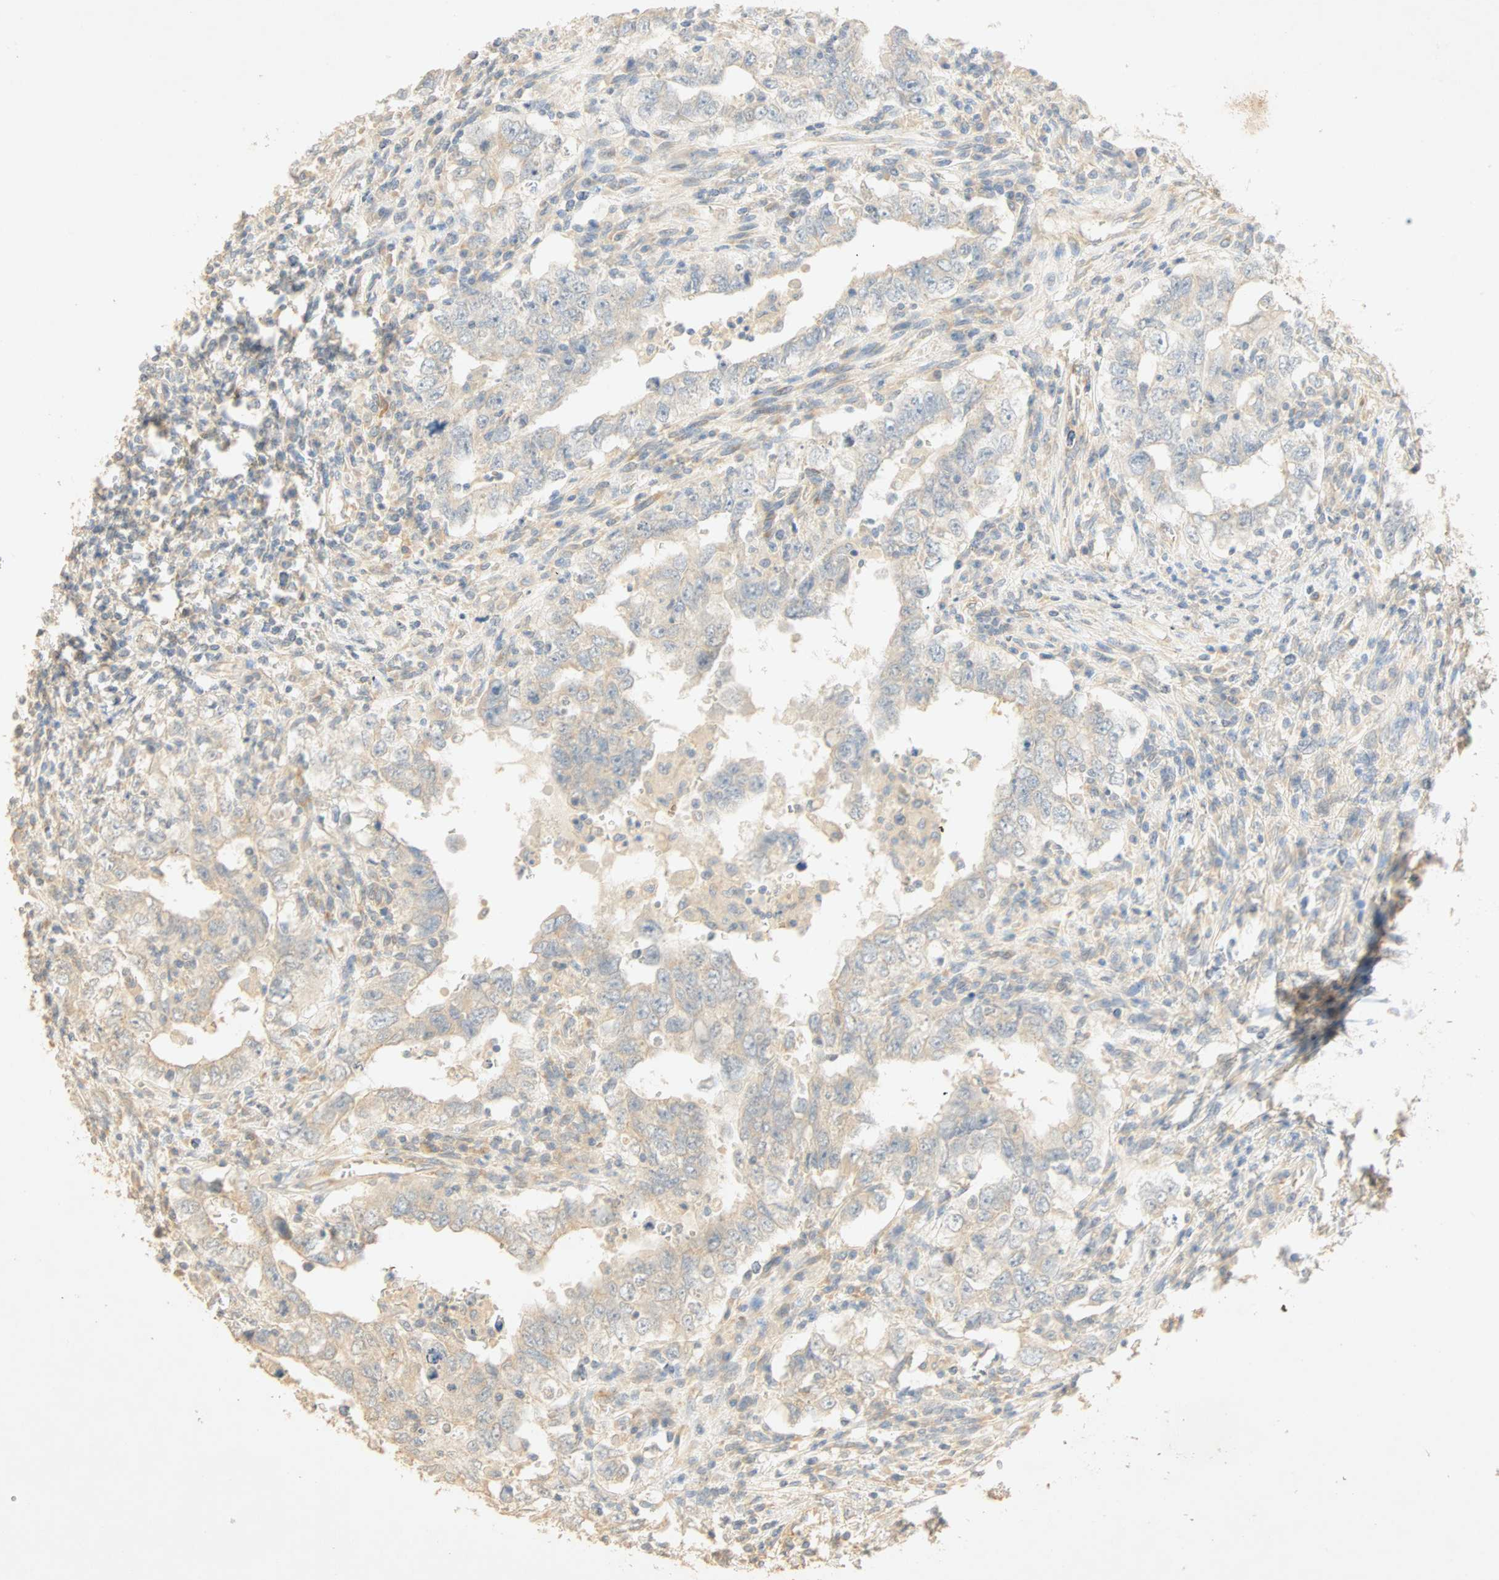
{"staining": {"intensity": "weak", "quantity": "<25%", "location": "cytoplasmic/membranous"}, "tissue": "testis cancer", "cell_type": "Tumor cells", "image_type": "cancer", "snomed": [{"axis": "morphology", "description": "Carcinoma, Embryonal, NOS"}, {"axis": "topography", "description": "Testis"}], "caption": "IHC image of human testis embryonal carcinoma stained for a protein (brown), which displays no expression in tumor cells.", "gene": "SELENBP1", "patient": {"sex": "male", "age": 26}}